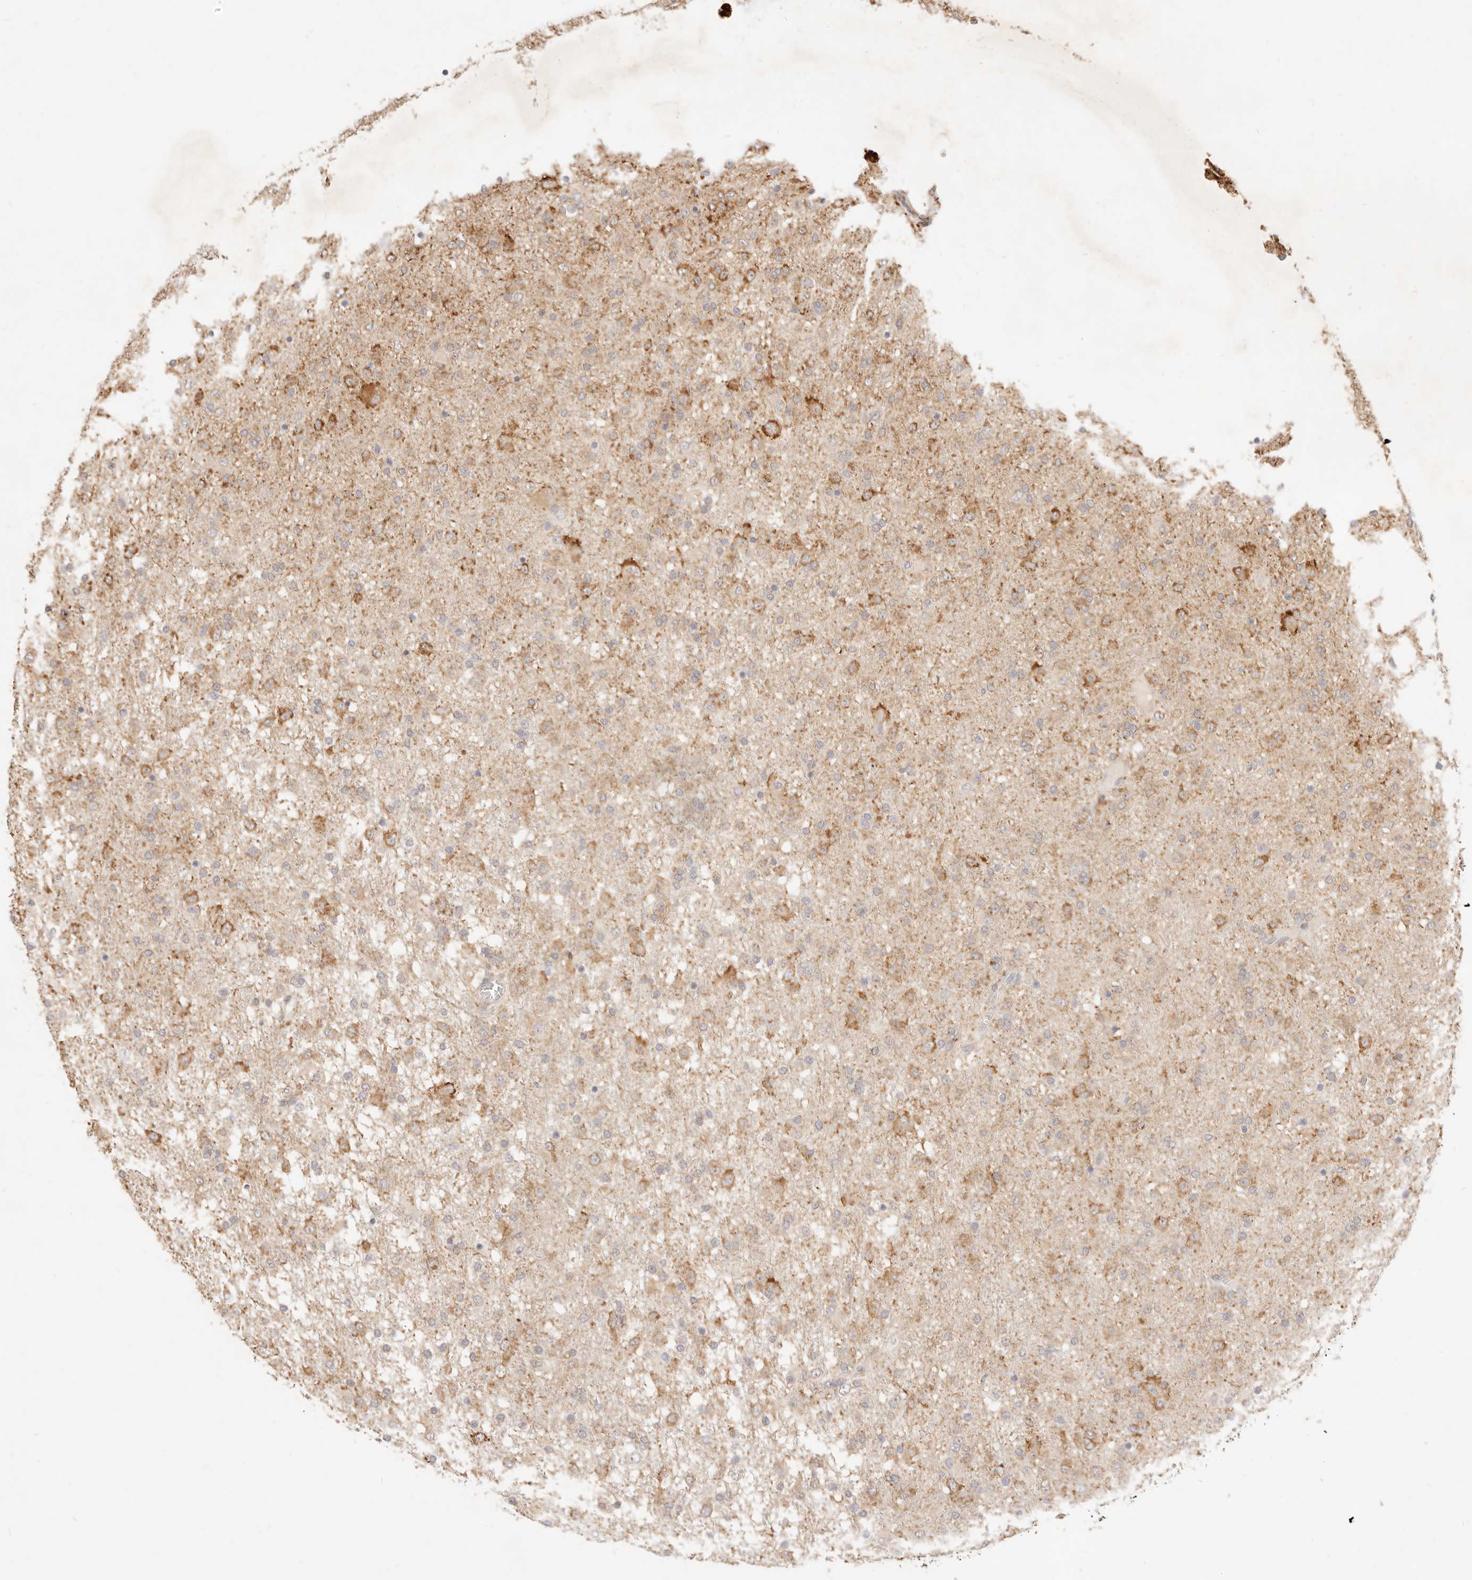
{"staining": {"intensity": "weak", "quantity": "25%-75%", "location": "cytoplasmic/membranous"}, "tissue": "glioma", "cell_type": "Tumor cells", "image_type": "cancer", "snomed": [{"axis": "morphology", "description": "Glioma, malignant, Low grade"}, {"axis": "topography", "description": "Brain"}], "caption": "Immunohistochemical staining of low-grade glioma (malignant) displays low levels of weak cytoplasmic/membranous expression in approximately 25%-75% of tumor cells.", "gene": "RUBCNL", "patient": {"sex": "male", "age": 65}}